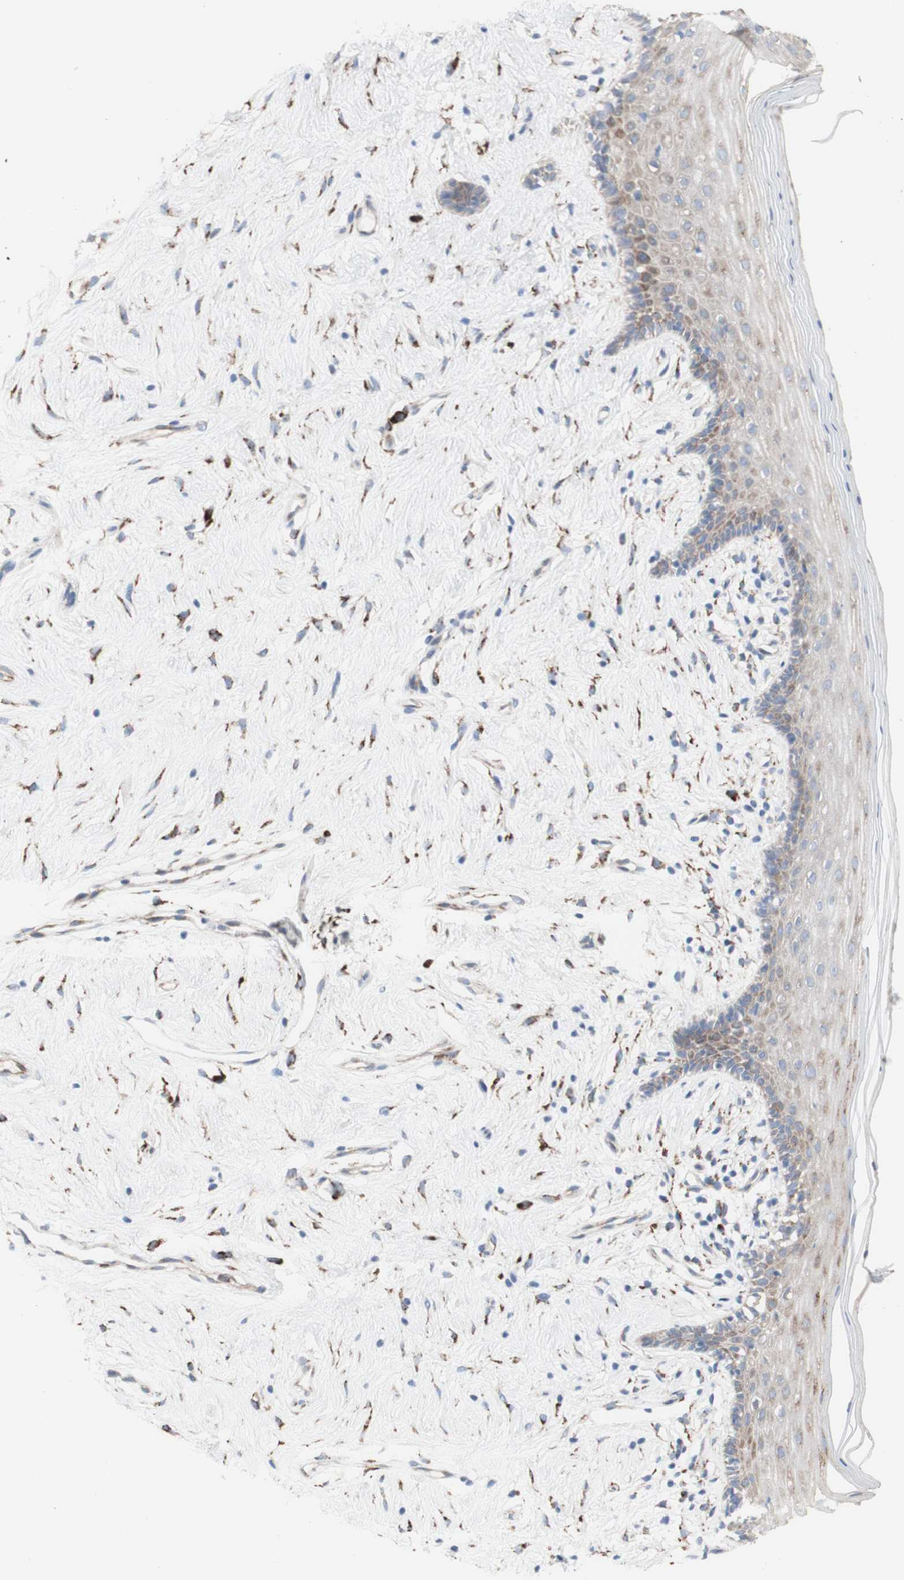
{"staining": {"intensity": "weak", "quantity": "25%-75%", "location": "cytoplasmic/membranous"}, "tissue": "vagina", "cell_type": "Squamous epithelial cells", "image_type": "normal", "snomed": [{"axis": "morphology", "description": "Normal tissue, NOS"}, {"axis": "topography", "description": "Vagina"}], "caption": "Protein expression analysis of normal human vagina reveals weak cytoplasmic/membranous expression in approximately 25%-75% of squamous epithelial cells.", "gene": "AGPAT5", "patient": {"sex": "female", "age": 44}}